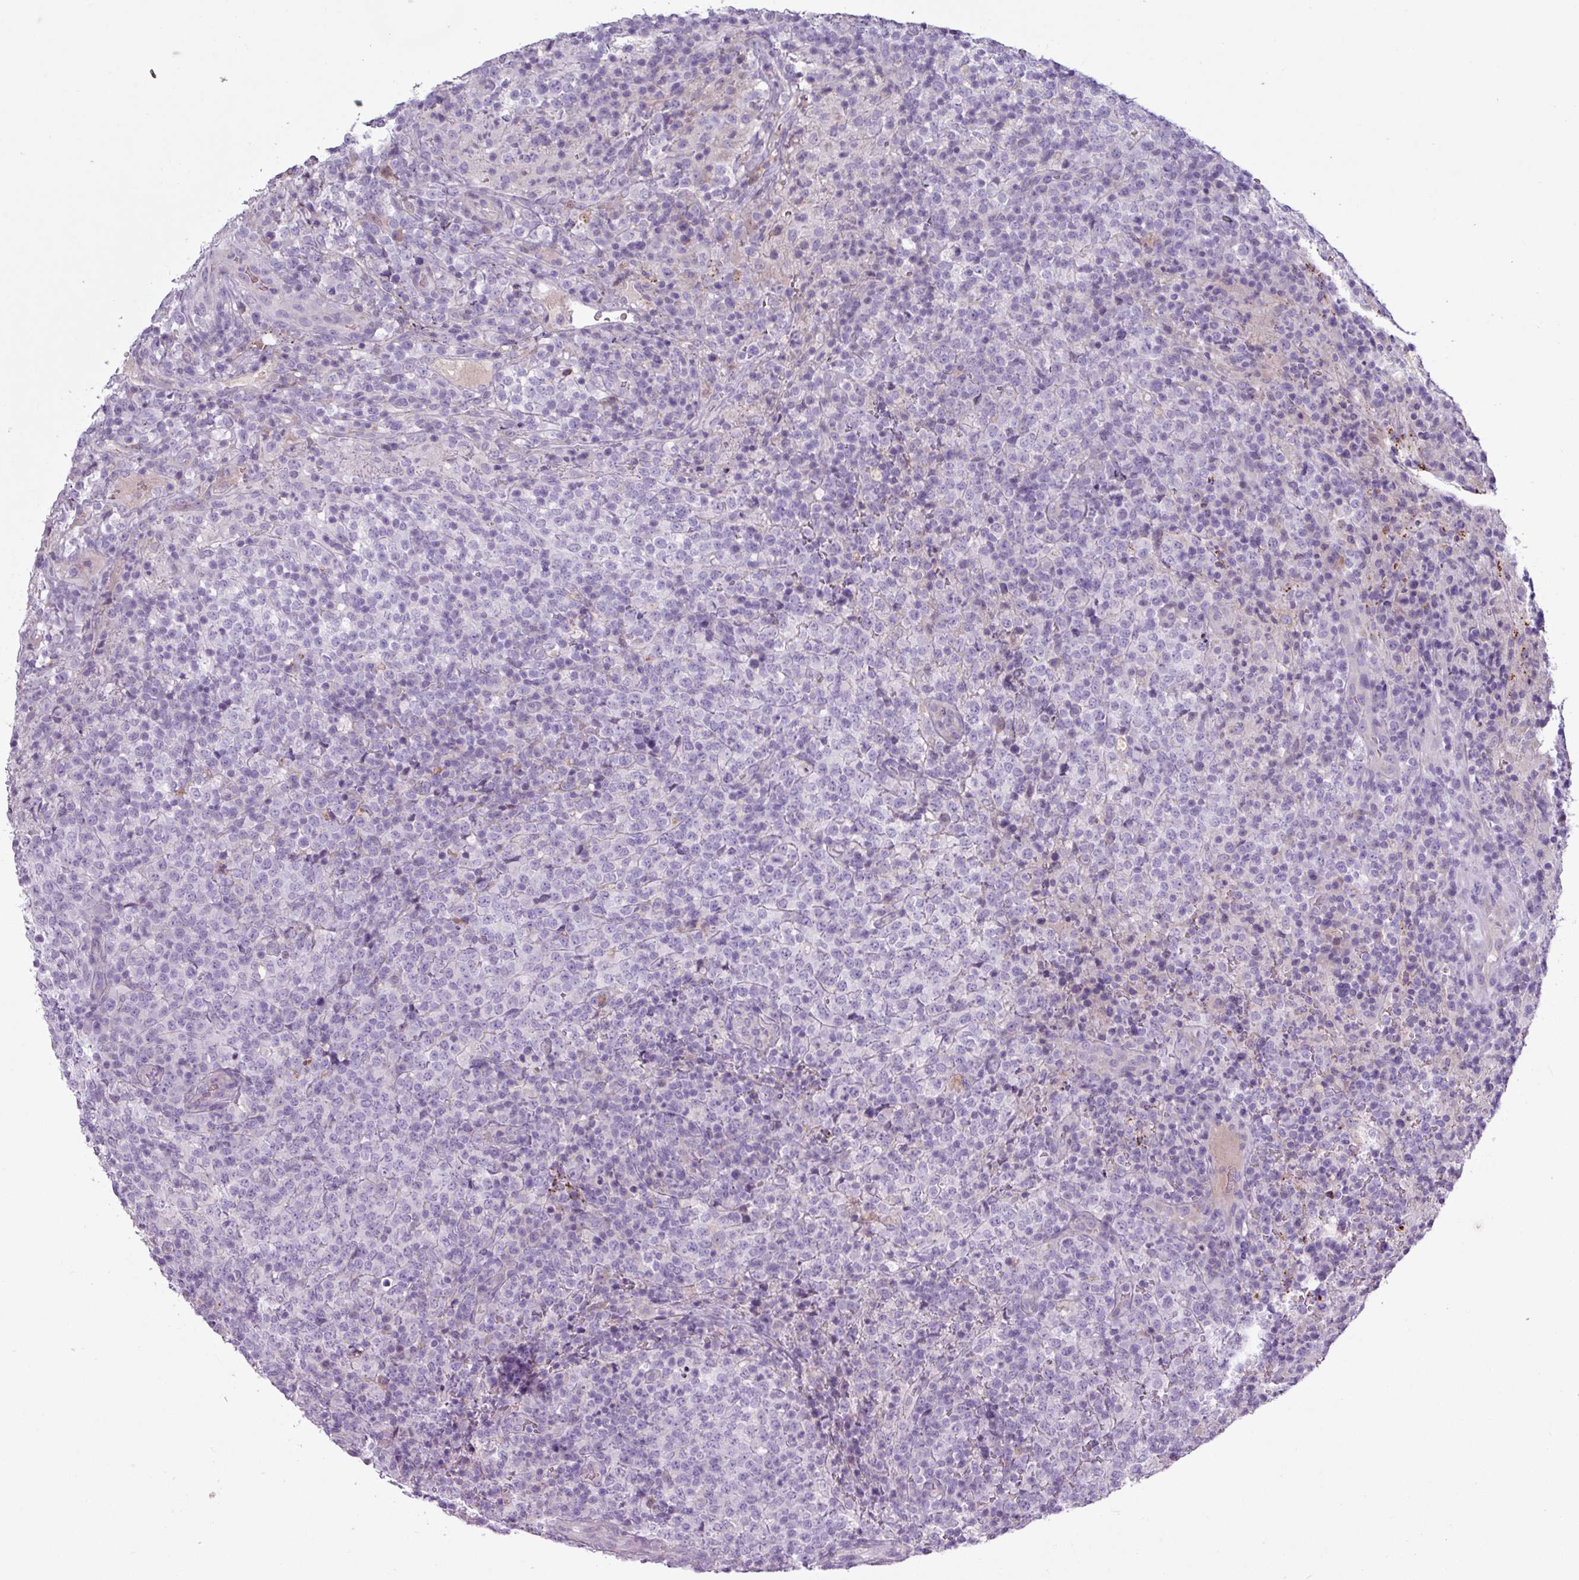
{"staining": {"intensity": "negative", "quantity": "none", "location": "none"}, "tissue": "lymphoma", "cell_type": "Tumor cells", "image_type": "cancer", "snomed": [{"axis": "morphology", "description": "Malignant lymphoma, non-Hodgkin's type, High grade"}, {"axis": "topography", "description": "Lymph node"}], "caption": "Immunohistochemistry image of neoplastic tissue: malignant lymphoma, non-Hodgkin's type (high-grade) stained with DAB (3,3'-diaminobenzidine) shows no significant protein staining in tumor cells. (DAB immunohistochemistry with hematoxylin counter stain).", "gene": "C4B", "patient": {"sex": "male", "age": 54}}